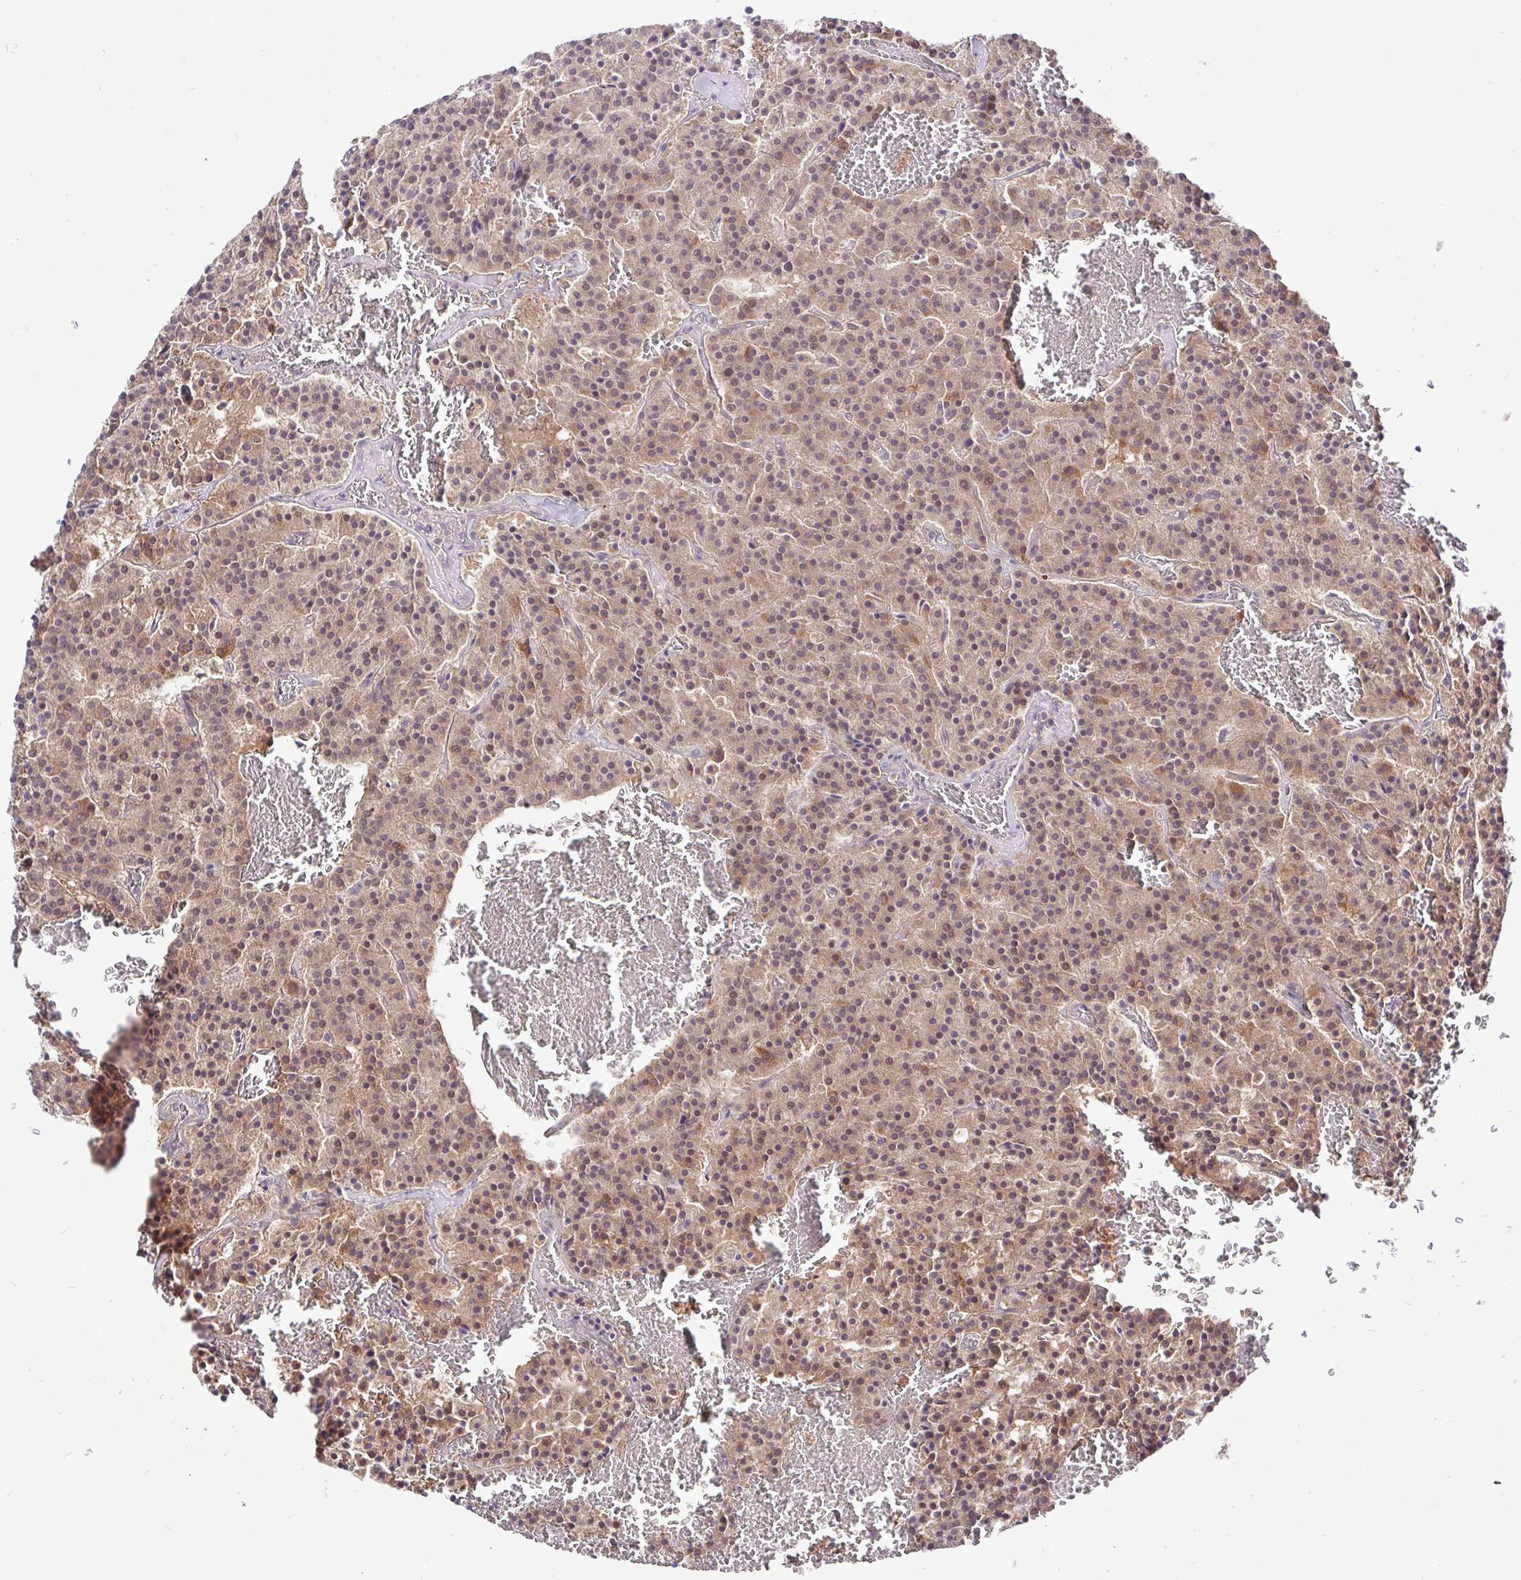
{"staining": {"intensity": "moderate", "quantity": ">75%", "location": "cytoplasmic/membranous,nuclear"}, "tissue": "carcinoid", "cell_type": "Tumor cells", "image_type": "cancer", "snomed": [{"axis": "morphology", "description": "Carcinoid, malignant, NOS"}, {"axis": "topography", "description": "Lung"}], "caption": "About >75% of tumor cells in human malignant carcinoid exhibit moderate cytoplasmic/membranous and nuclear protein expression as visualized by brown immunohistochemical staining.", "gene": "UBE2M", "patient": {"sex": "male", "age": 70}}